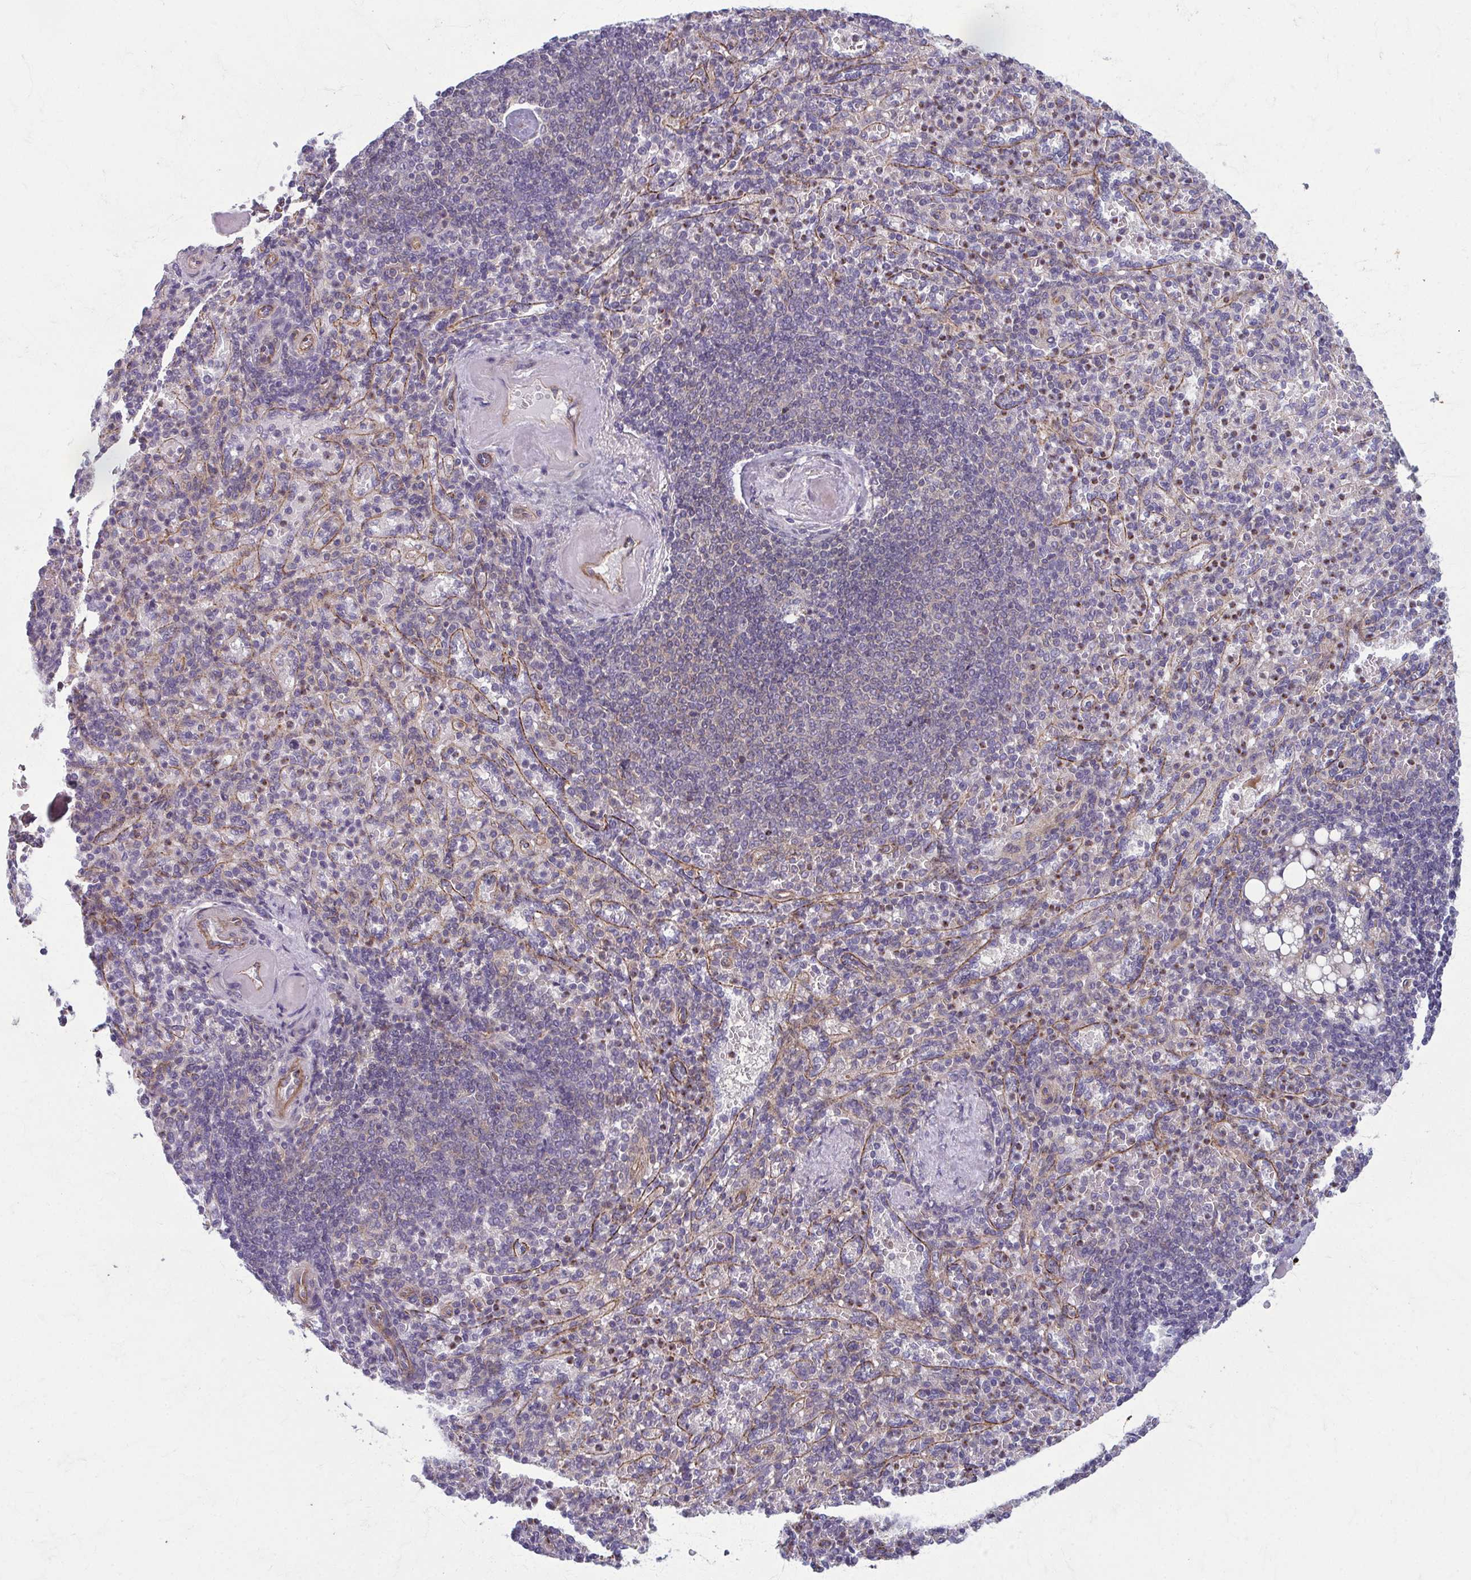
{"staining": {"intensity": "negative", "quantity": "none", "location": "none"}, "tissue": "spleen", "cell_type": "Cells in red pulp", "image_type": "normal", "snomed": [{"axis": "morphology", "description": "Normal tissue, NOS"}, {"axis": "topography", "description": "Spleen"}], "caption": "The immunohistochemistry image has no significant staining in cells in red pulp of spleen.", "gene": "EID2B", "patient": {"sex": "female", "age": 74}}